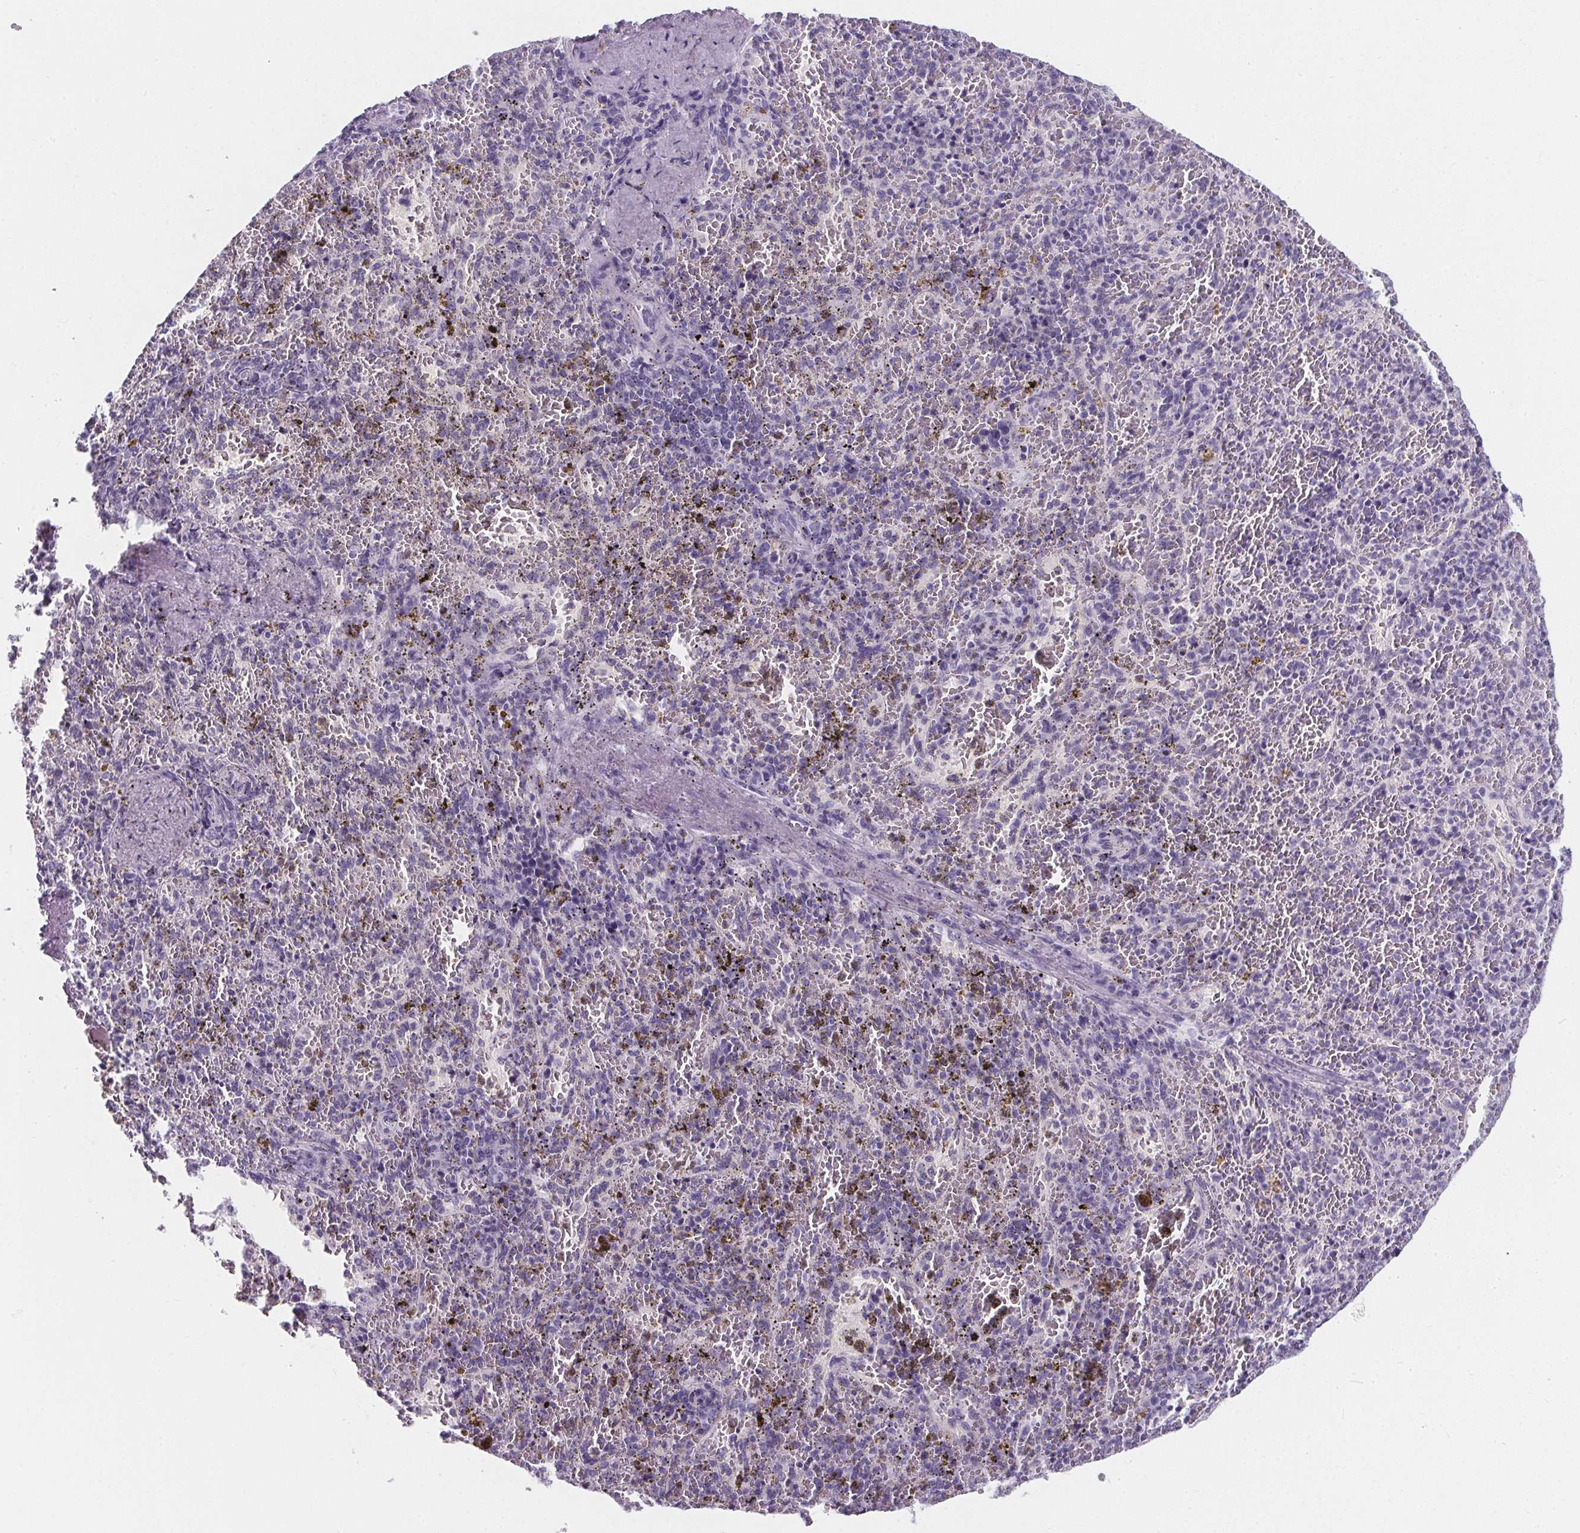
{"staining": {"intensity": "negative", "quantity": "none", "location": "none"}, "tissue": "spleen", "cell_type": "Cells in red pulp", "image_type": "normal", "snomed": [{"axis": "morphology", "description": "Normal tissue, NOS"}, {"axis": "topography", "description": "Spleen"}], "caption": "This image is of benign spleen stained with IHC to label a protein in brown with the nuclei are counter-stained blue. There is no positivity in cells in red pulp. (DAB (3,3'-diaminobenzidine) immunohistochemistry (IHC), high magnification).", "gene": "ADRB1", "patient": {"sex": "female", "age": 50}}